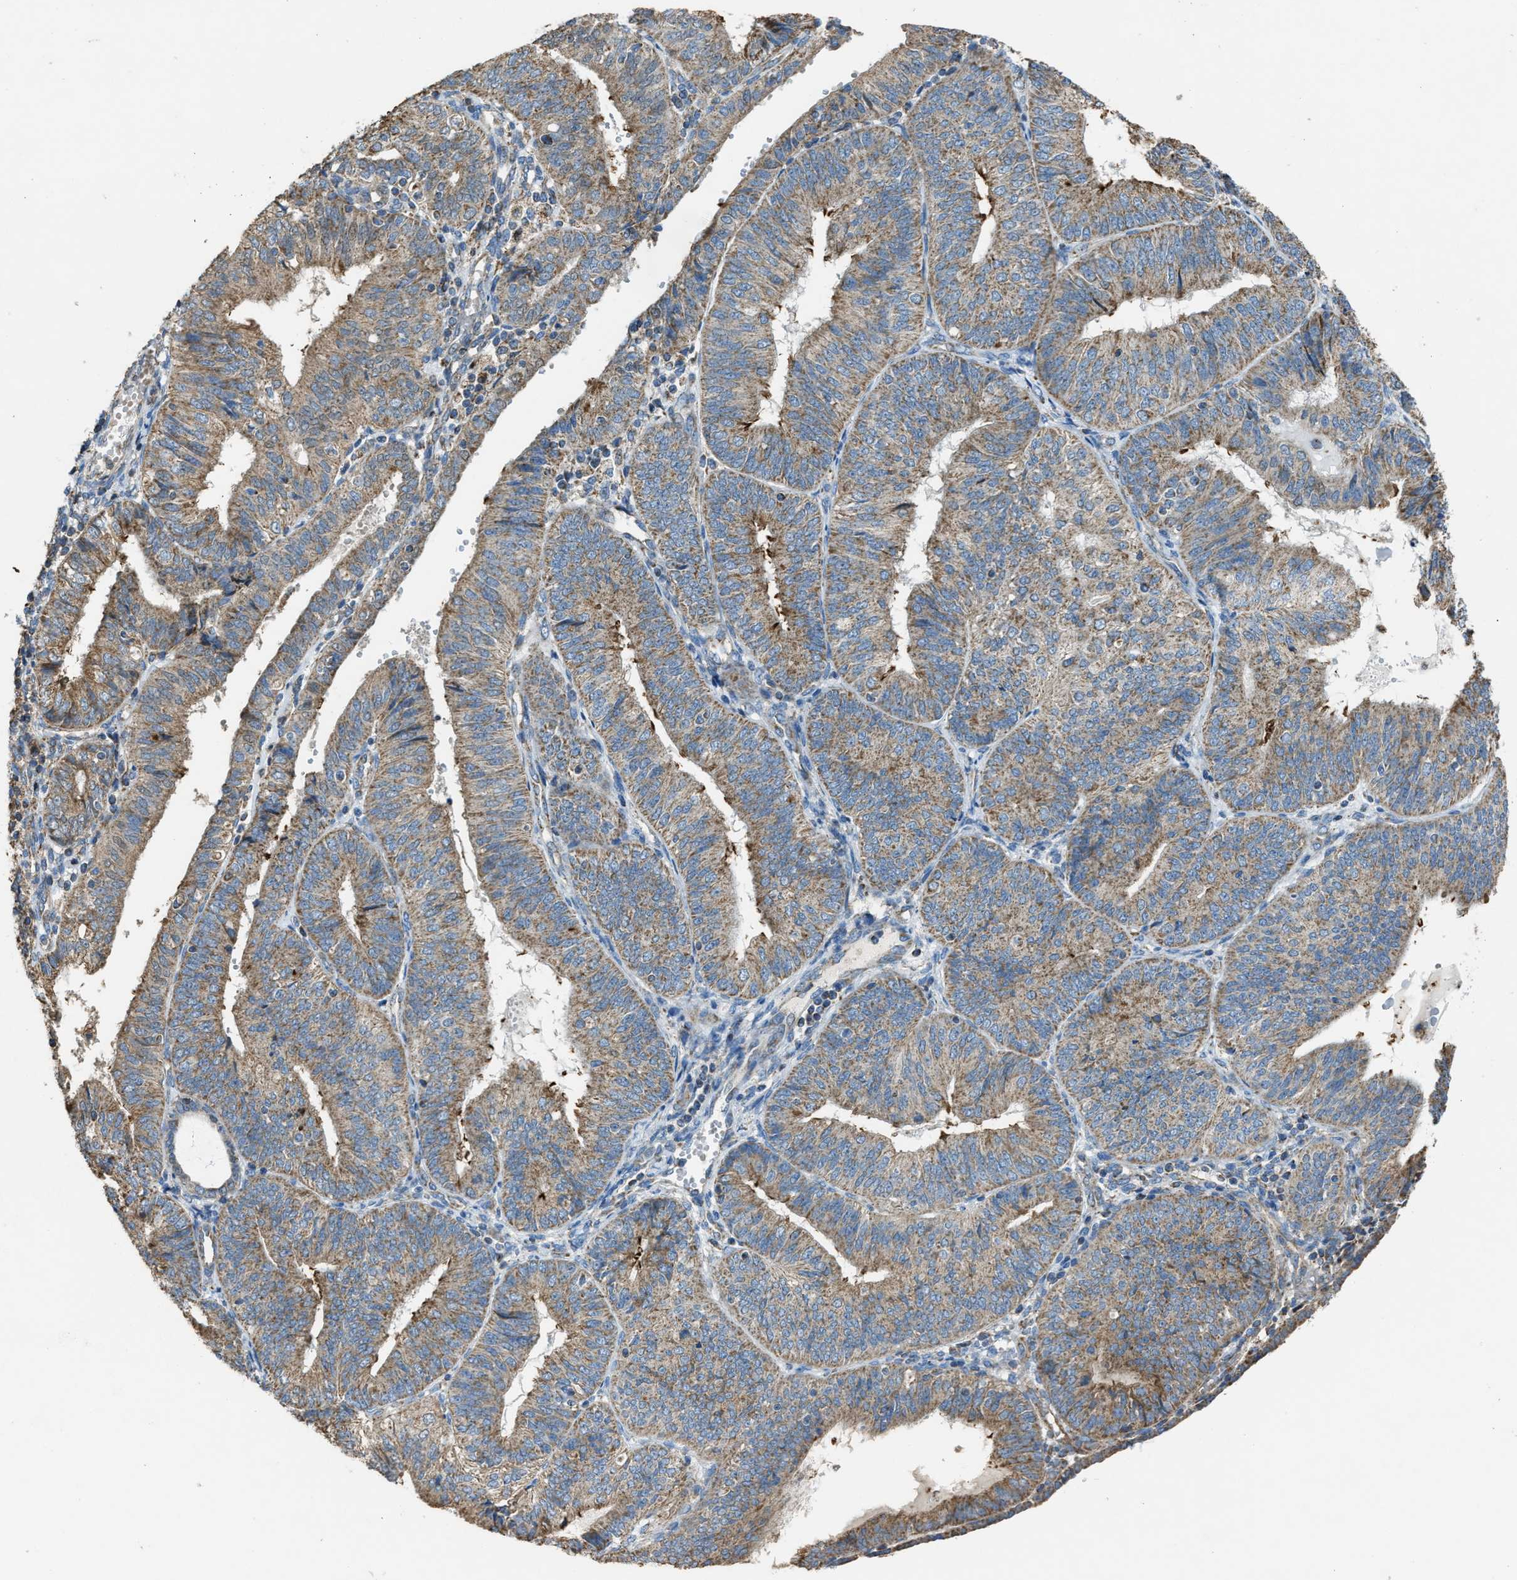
{"staining": {"intensity": "moderate", "quantity": ">75%", "location": "cytoplasmic/membranous"}, "tissue": "endometrial cancer", "cell_type": "Tumor cells", "image_type": "cancer", "snomed": [{"axis": "morphology", "description": "Adenocarcinoma, NOS"}, {"axis": "topography", "description": "Endometrium"}], "caption": "Human endometrial cancer stained with a protein marker exhibits moderate staining in tumor cells.", "gene": "SLC25A11", "patient": {"sex": "female", "age": 58}}